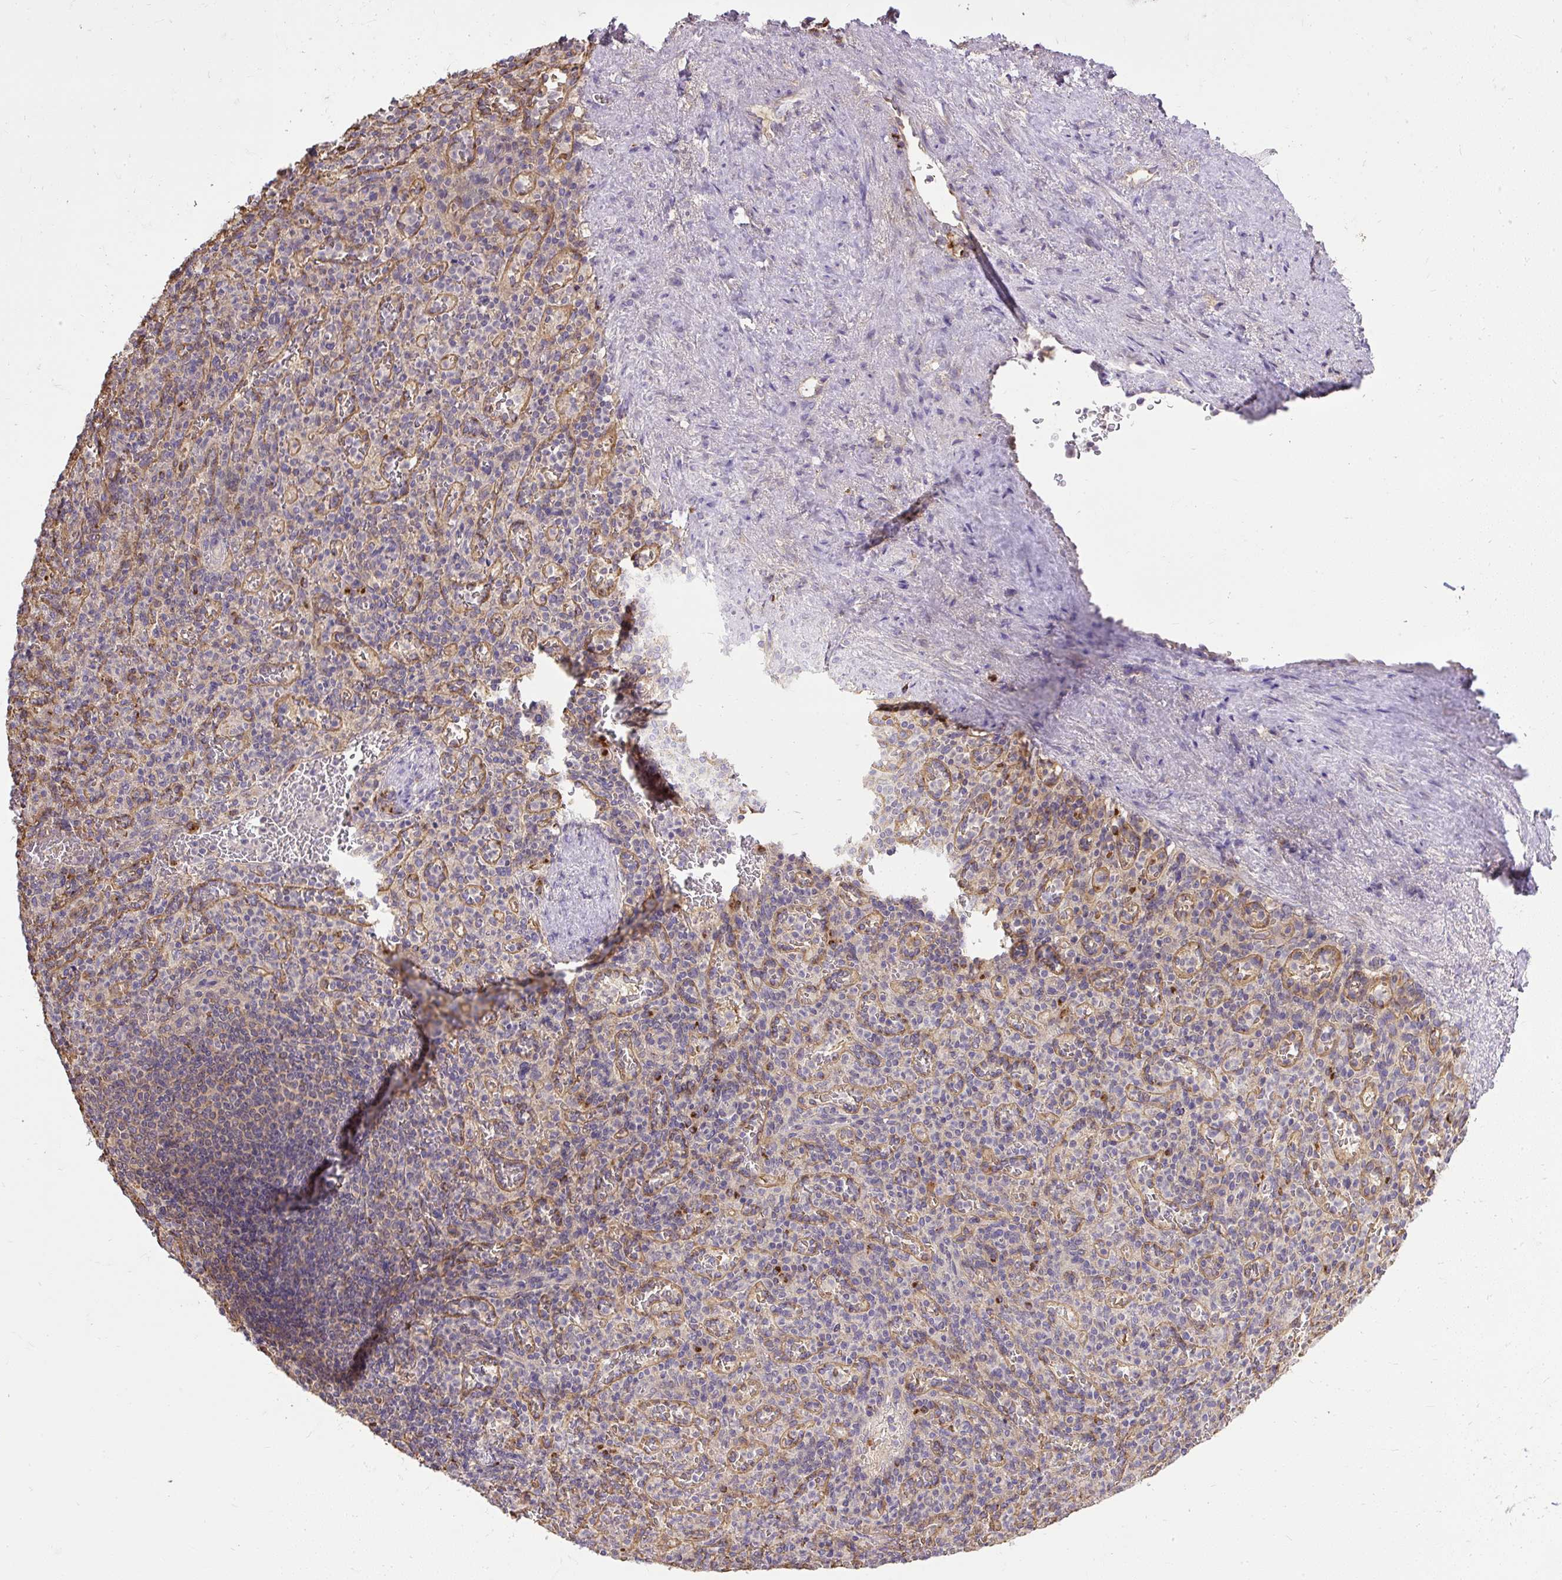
{"staining": {"intensity": "negative", "quantity": "none", "location": "none"}, "tissue": "spleen", "cell_type": "Cells in red pulp", "image_type": "normal", "snomed": [{"axis": "morphology", "description": "Normal tissue, NOS"}, {"axis": "topography", "description": "Spleen"}], "caption": "This is an immunohistochemistry (IHC) photomicrograph of benign human spleen. There is no positivity in cells in red pulp.", "gene": "SMC4", "patient": {"sex": "female", "age": 74}}